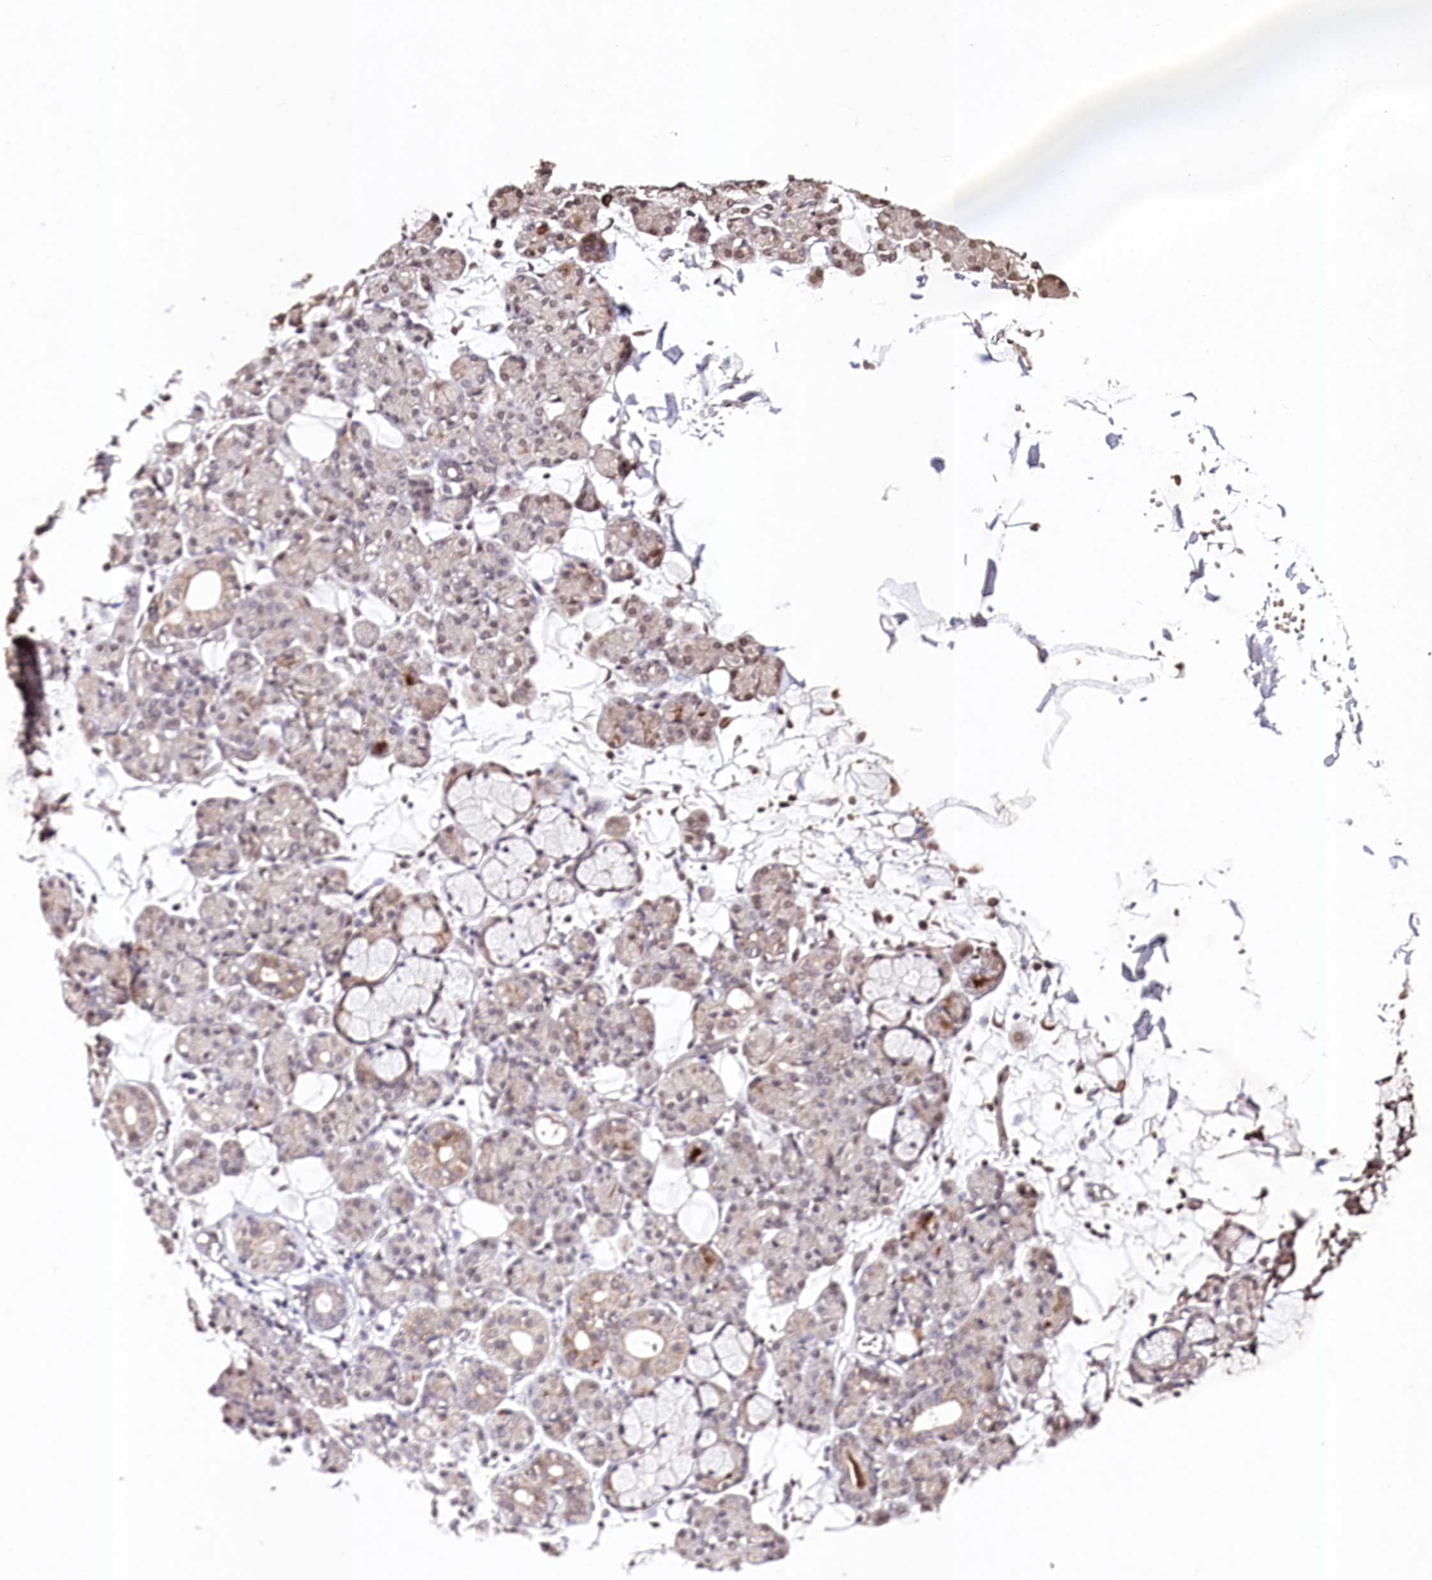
{"staining": {"intensity": "weak", "quantity": "<25%", "location": "cytoplasmic/membranous"}, "tissue": "salivary gland", "cell_type": "Glandular cells", "image_type": "normal", "snomed": [{"axis": "morphology", "description": "Normal tissue, NOS"}, {"axis": "topography", "description": "Salivary gland"}], "caption": "This is an immunohistochemistry (IHC) histopathology image of benign salivary gland. There is no expression in glandular cells.", "gene": "DMXL1", "patient": {"sex": "male", "age": 63}}